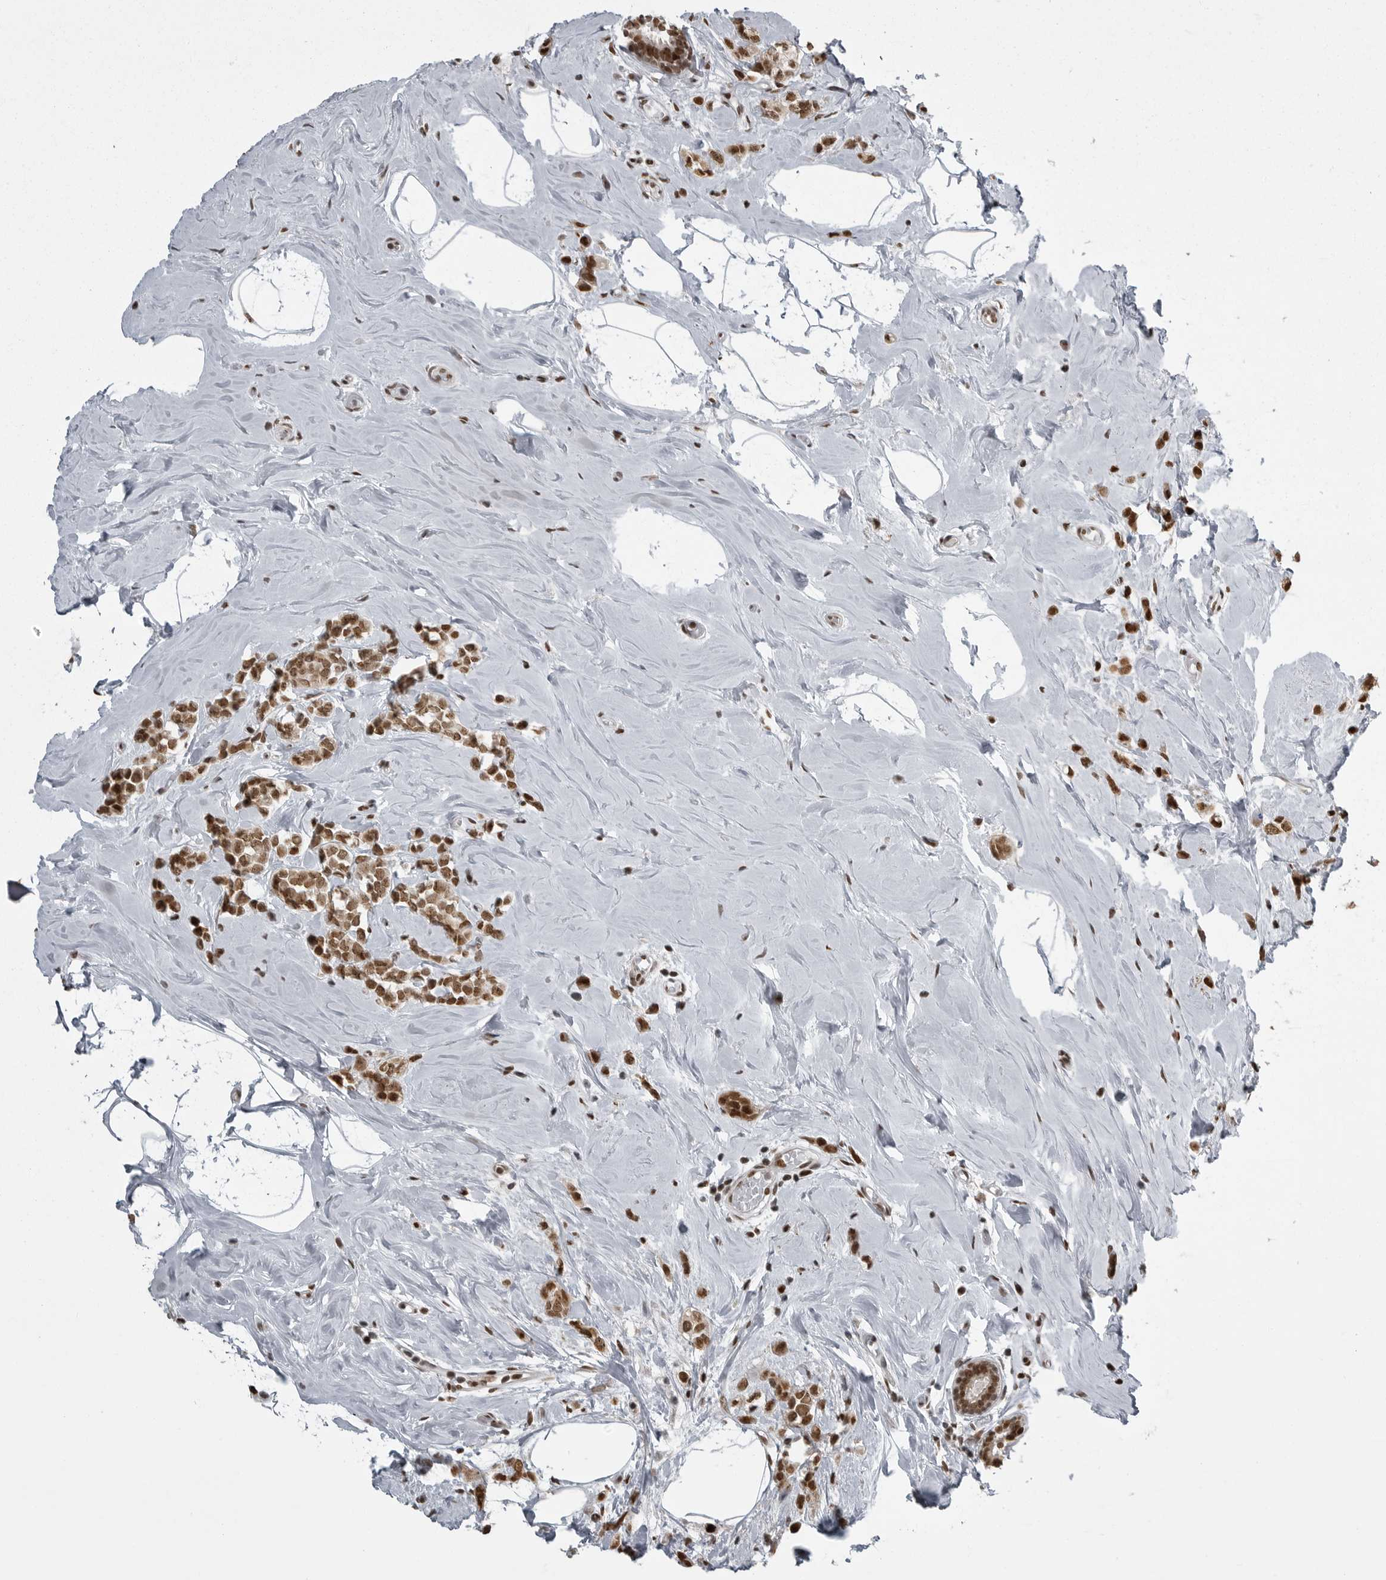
{"staining": {"intensity": "strong", "quantity": ">75%", "location": "nuclear"}, "tissue": "breast cancer", "cell_type": "Tumor cells", "image_type": "cancer", "snomed": [{"axis": "morphology", "description": "Lobular carcinoma"}, {"axis": "topography", "description": "Breast"}], "caption": "Lobular carcinoma (breast) was stained to show a protein in brown. There is high levels of strong nuclear staining in approximately >75% of tumor cells.", "gene": "YAF2", "patient": {"sex": "female", "age": 47}}